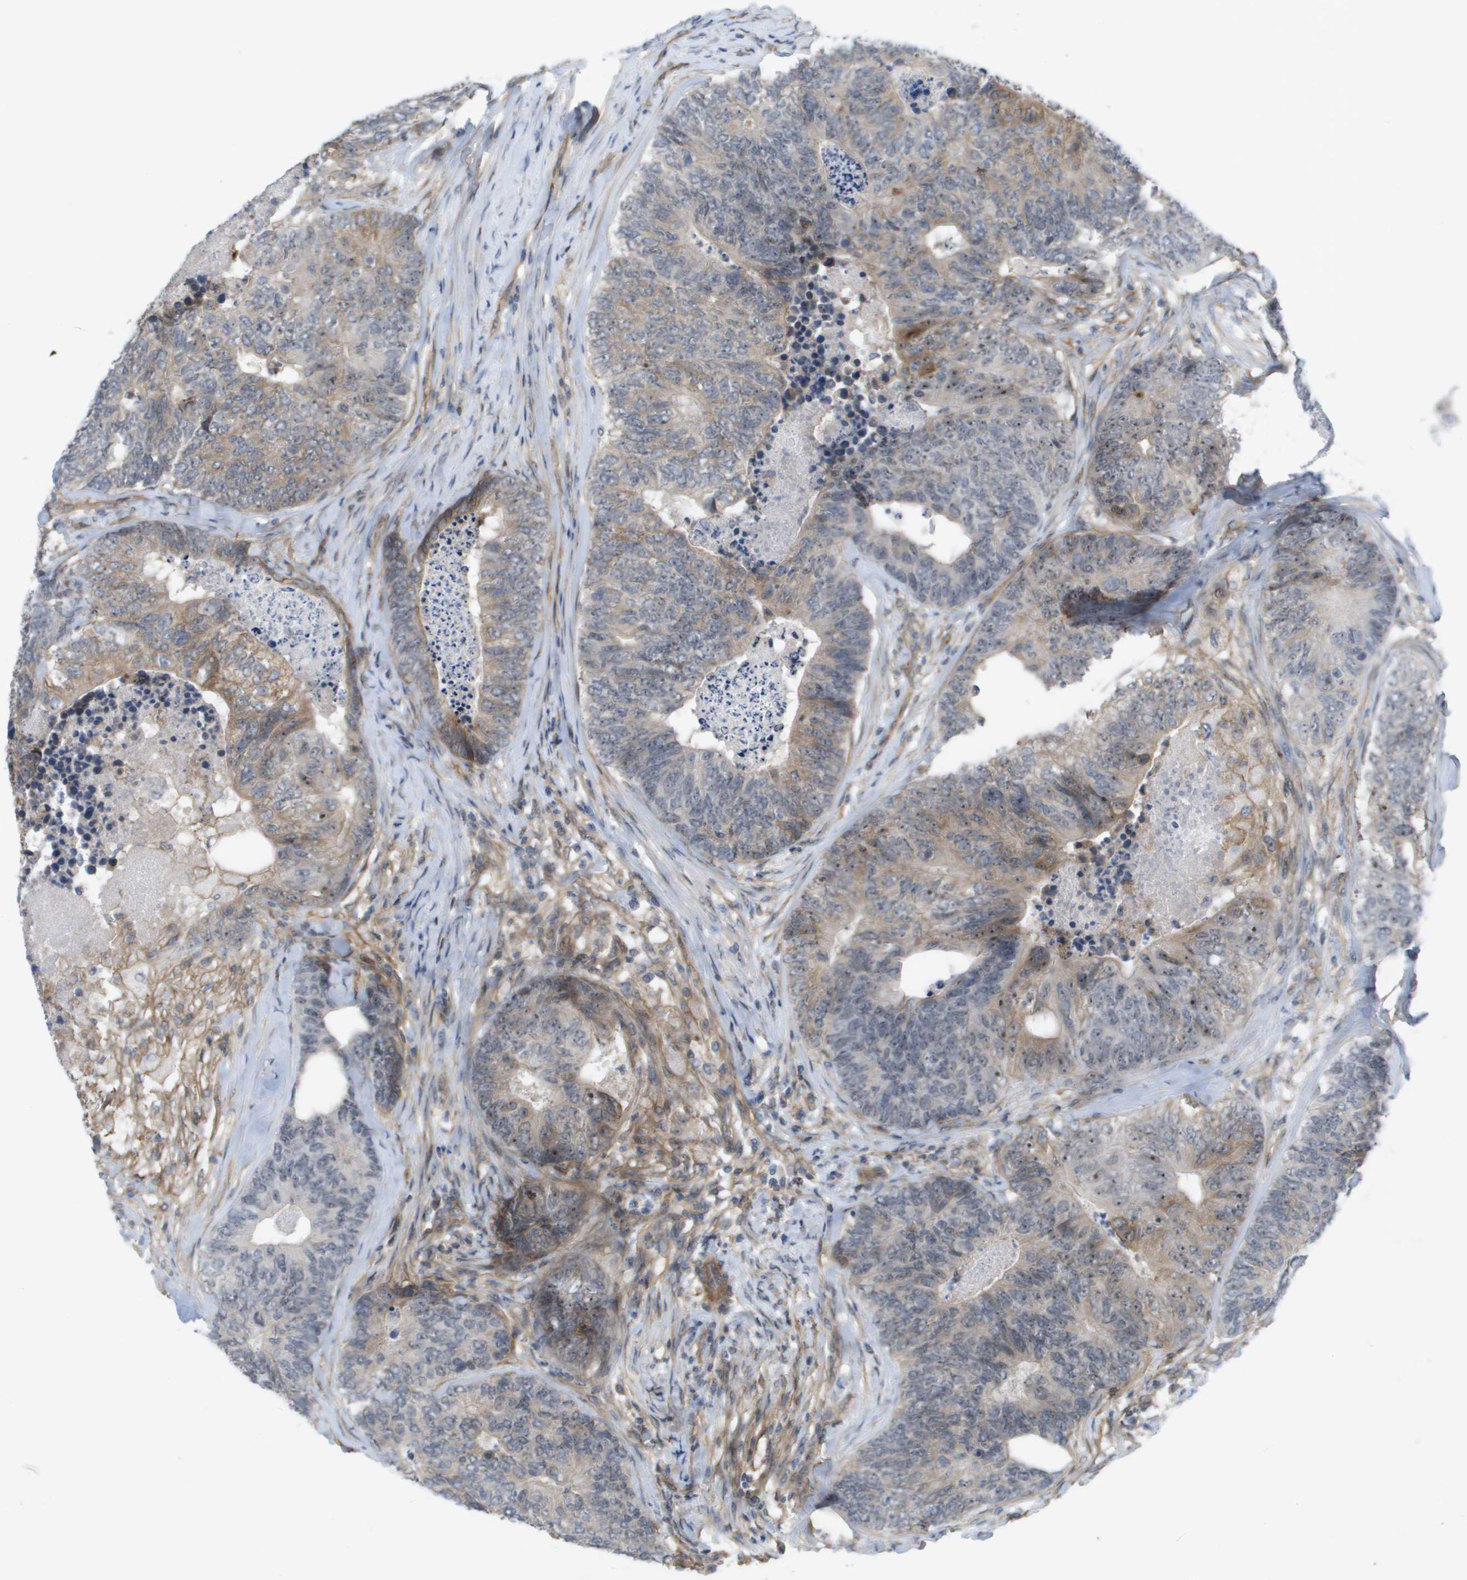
{"staining": {"intensity": "weak", "quantity": "25%-75%", "location": "cytoplasmic/membranous"}, "tissue": "colorectal cancer", "cell_type": "Tumor cells", "image_type": "cancer", "snomed": [{"axis": "morphology", "description": "Adenocarcinoma, NOS"}, {"axis": "topography", "description": "Colon"}], "caption": "A low amount of weak cytoplasmic/membranous expression is seen in about 25%-75% of tumor cells in colorectal cancer tissue.", "gene": "MTARC2", "patient": {"sex": "female", "age": 67}}